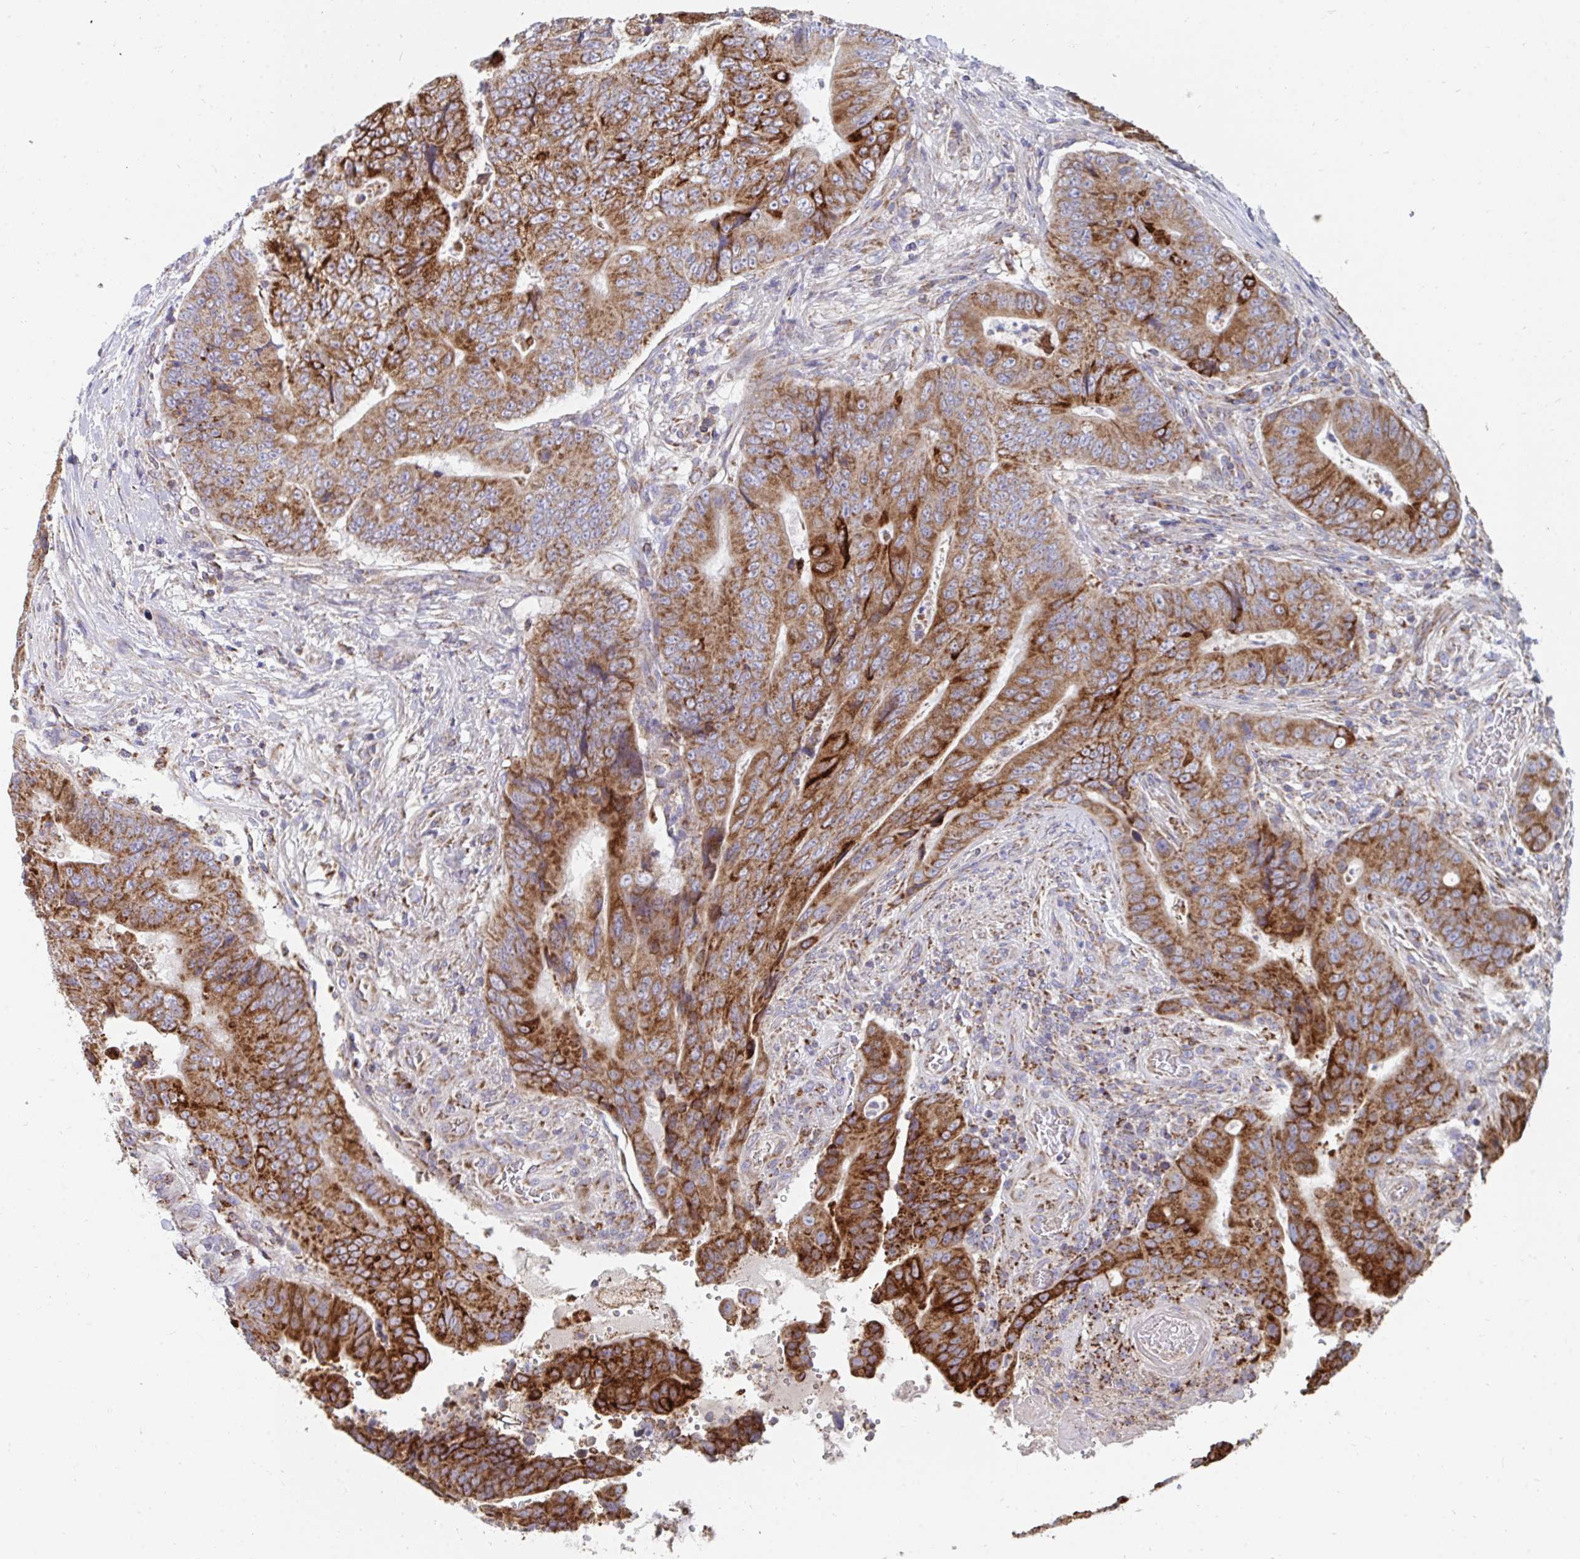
{"staining": {"intensity": "strong", "quantity": ">75%", "location": "cytoplasmic/membranous"}, "tissue": "colorectal cancer", "cell_type": "Tumor cells", "image_type": "cancer", "snomed": [{"axis": "morphology", "description": "Adenocarcinoma, NOS"}, {"axis": "topography", "description": "Colon"}], "caption": "A high amount of strong cytoplasmic/membranous positivity is identified in about >75% of tumor cells in colorectal adenocarcinoma tissue.", "gene": "PC", "patient": {"sex": "female", "age": 48}}